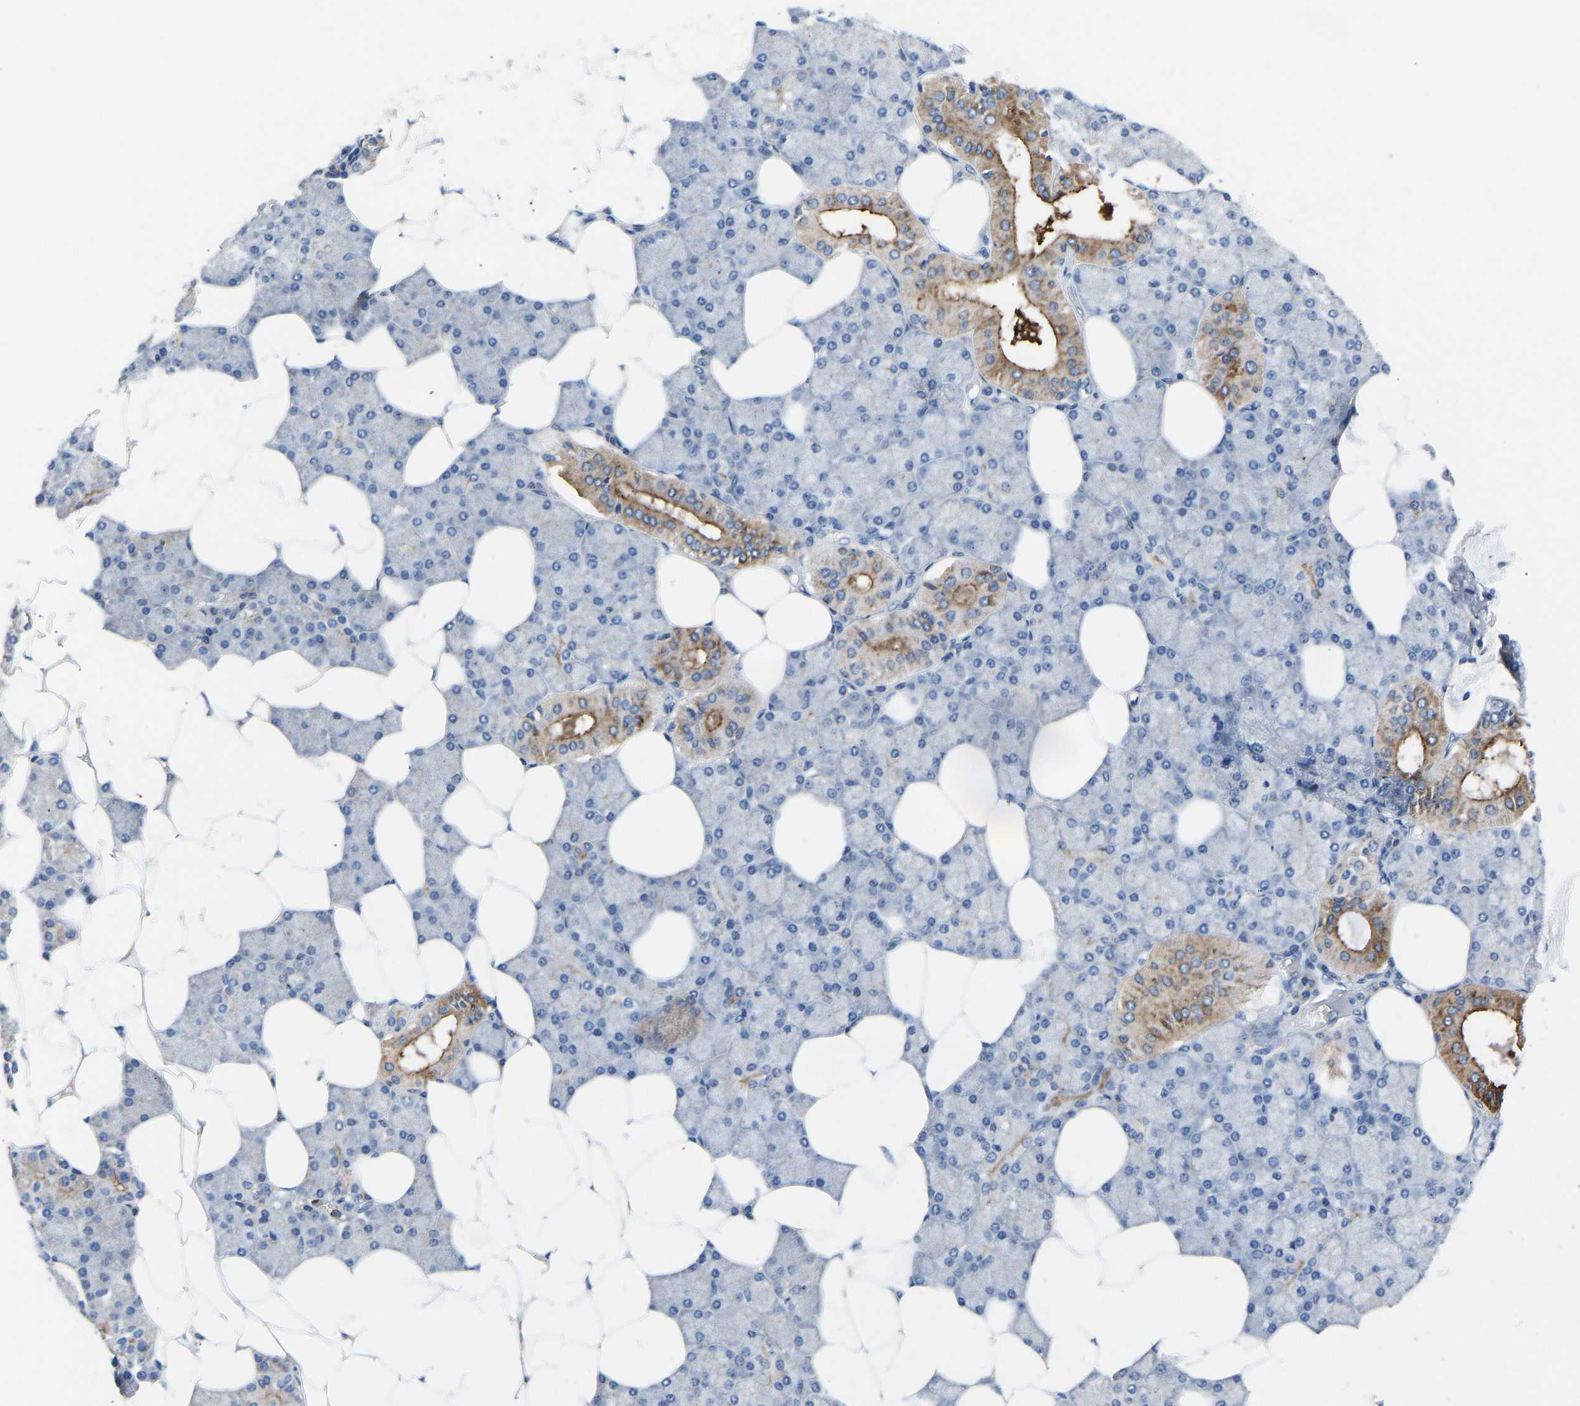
{"staining": {"intensity": "moderate", "quantity": "<25%", "location": "cytoplasmic/membranous"}, "tissue": "salivary gland", "cell_type": "Glandular cells", "image_type": "normal", "snomed": [{"axis": "morphology", "description": "Normal tissue, NOS"}, {"axis": "topography", "description": "Salivary gland"}], "caption": "High-power microscopy captured an IHC micrograph of benign salivary gland, revealing moderate cytoplasmic/membranous expression in approximately <25% of glandular cells.", "gene": "ATP6V1E1", "patient": {"sex": "male", "age": 62}}